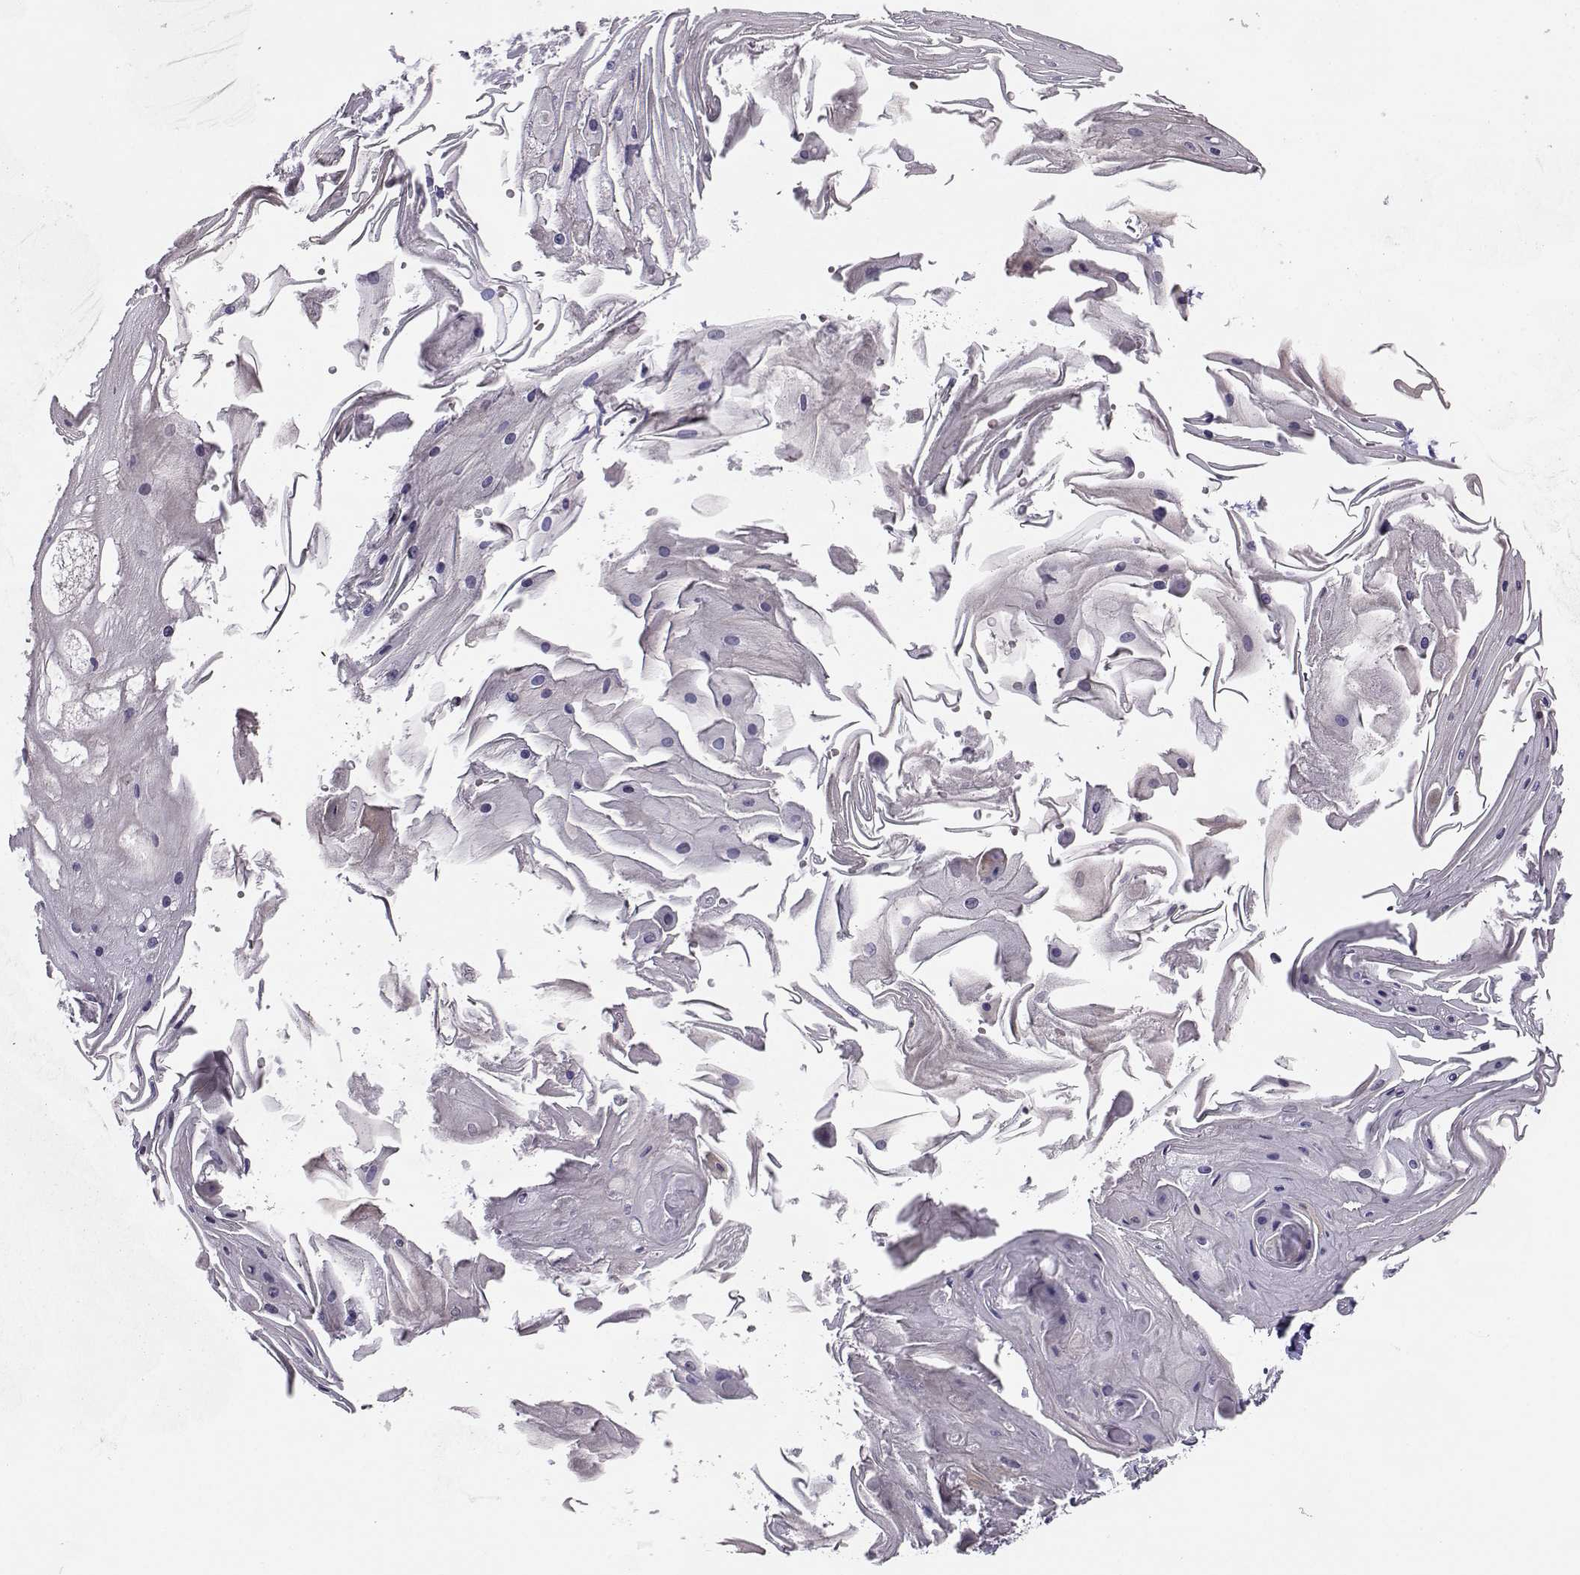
{"staining": {"intensity": "negative", "quantity": "none", "location": "none"}, "tissue": "skin cancer", "cell_type": "Tumor cells", "image_type": "cancer", "snomed": [{"axis": "morphology", "description": "Squamous cell carcinoma, NOS"}, {"axis": "topography", "description": "Skin"}], "caption": "A high-resolution photomicrograph shows immunohistochemistry staining of skin squamous cell carcinoma, which demonstrates no significant expression in tumor cells.", "gene": "LIN28A", "patient": {"sex": "male", "age": 70}}